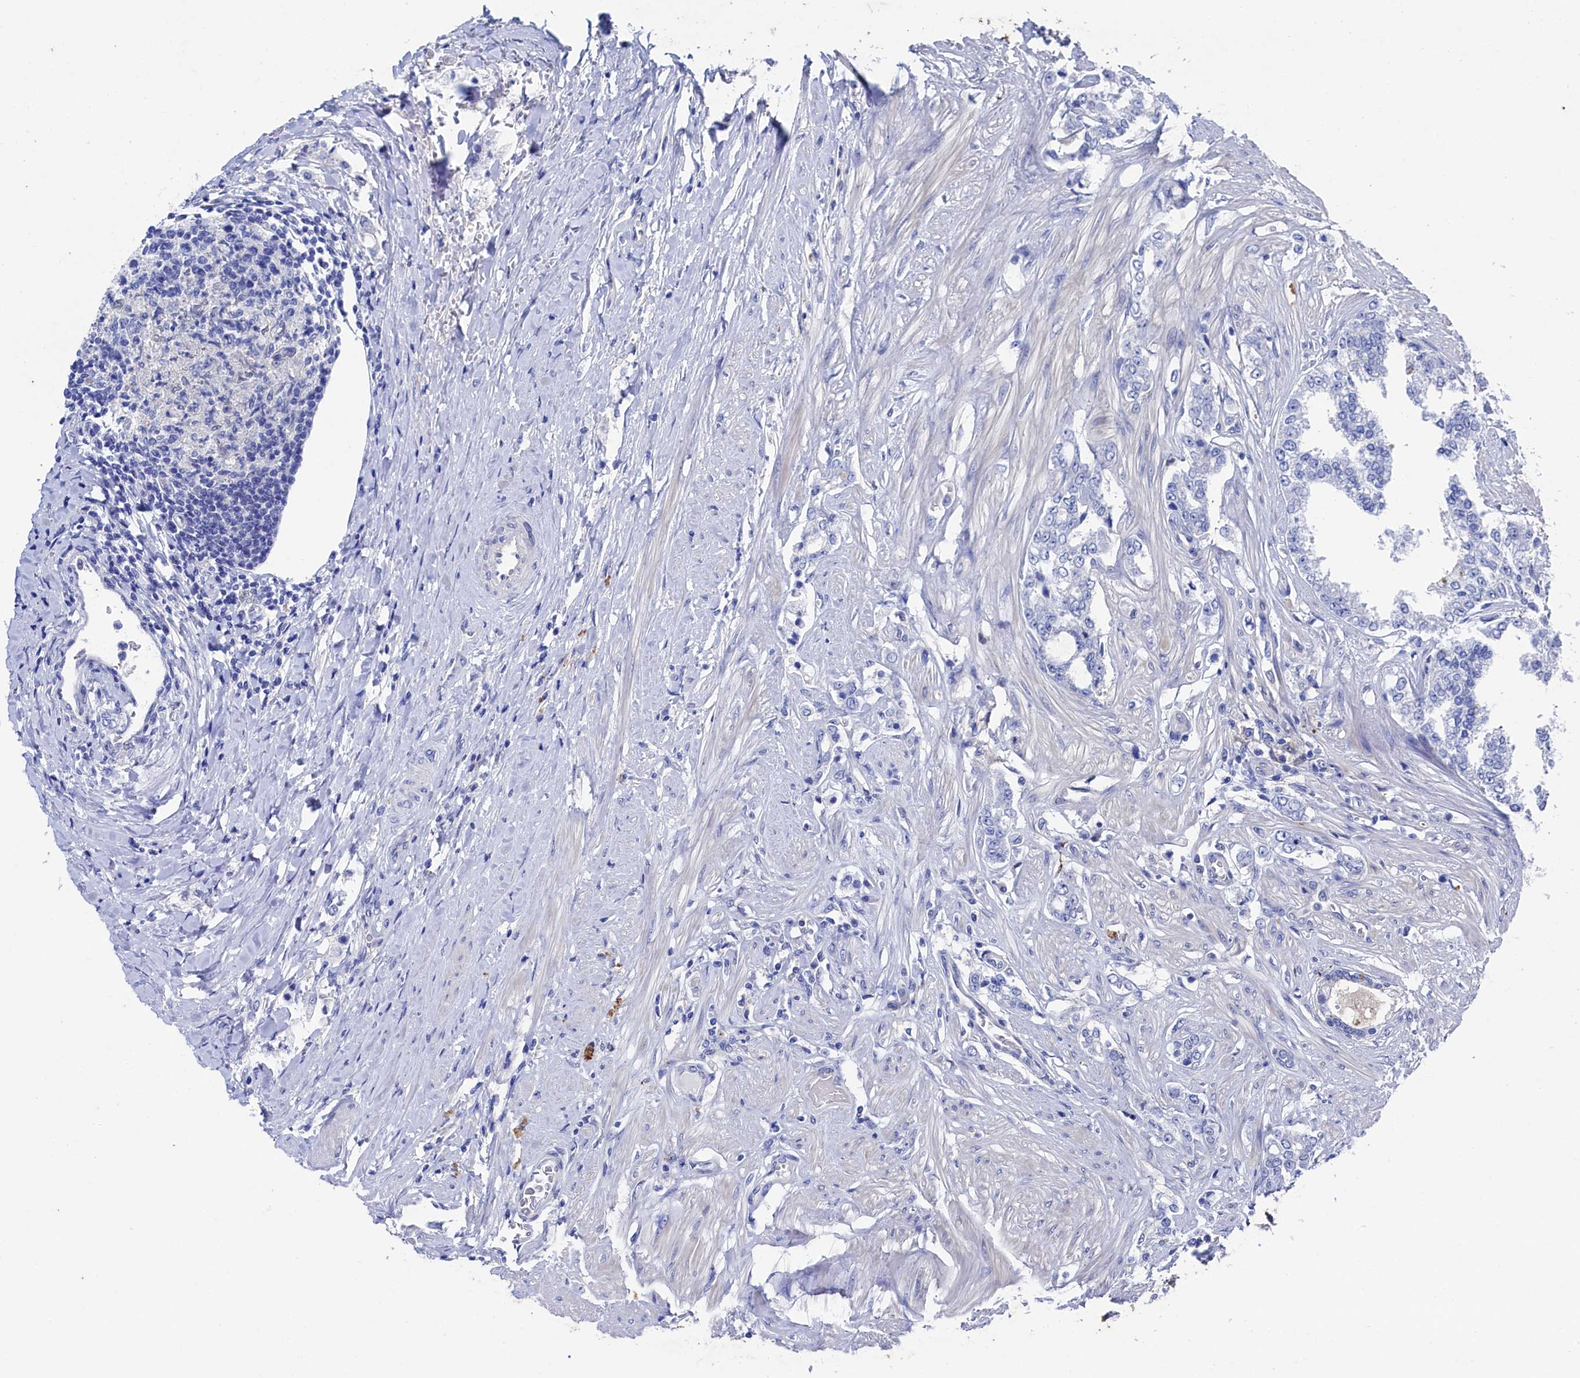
{"staining": {"intensity": "negative", "quantity": "none", "location": "none"}, "tissue": "prostate cancer", "cell_type": "Tumor cells", "image_type": "cancer", "snomed": [{"axis": "morphology", "description": "Adenocarcinoma, High grade"}, {"axis": "topography", "description": "Prostate"}], "caption": "Photomicrograph shows no protein positivity in tumor cells of prostate high-grade adenocarcinoma tissue. Nuclei are stained in blue.", "gene": "RNH1", "patient": {"sex": "male", "age": 64}}